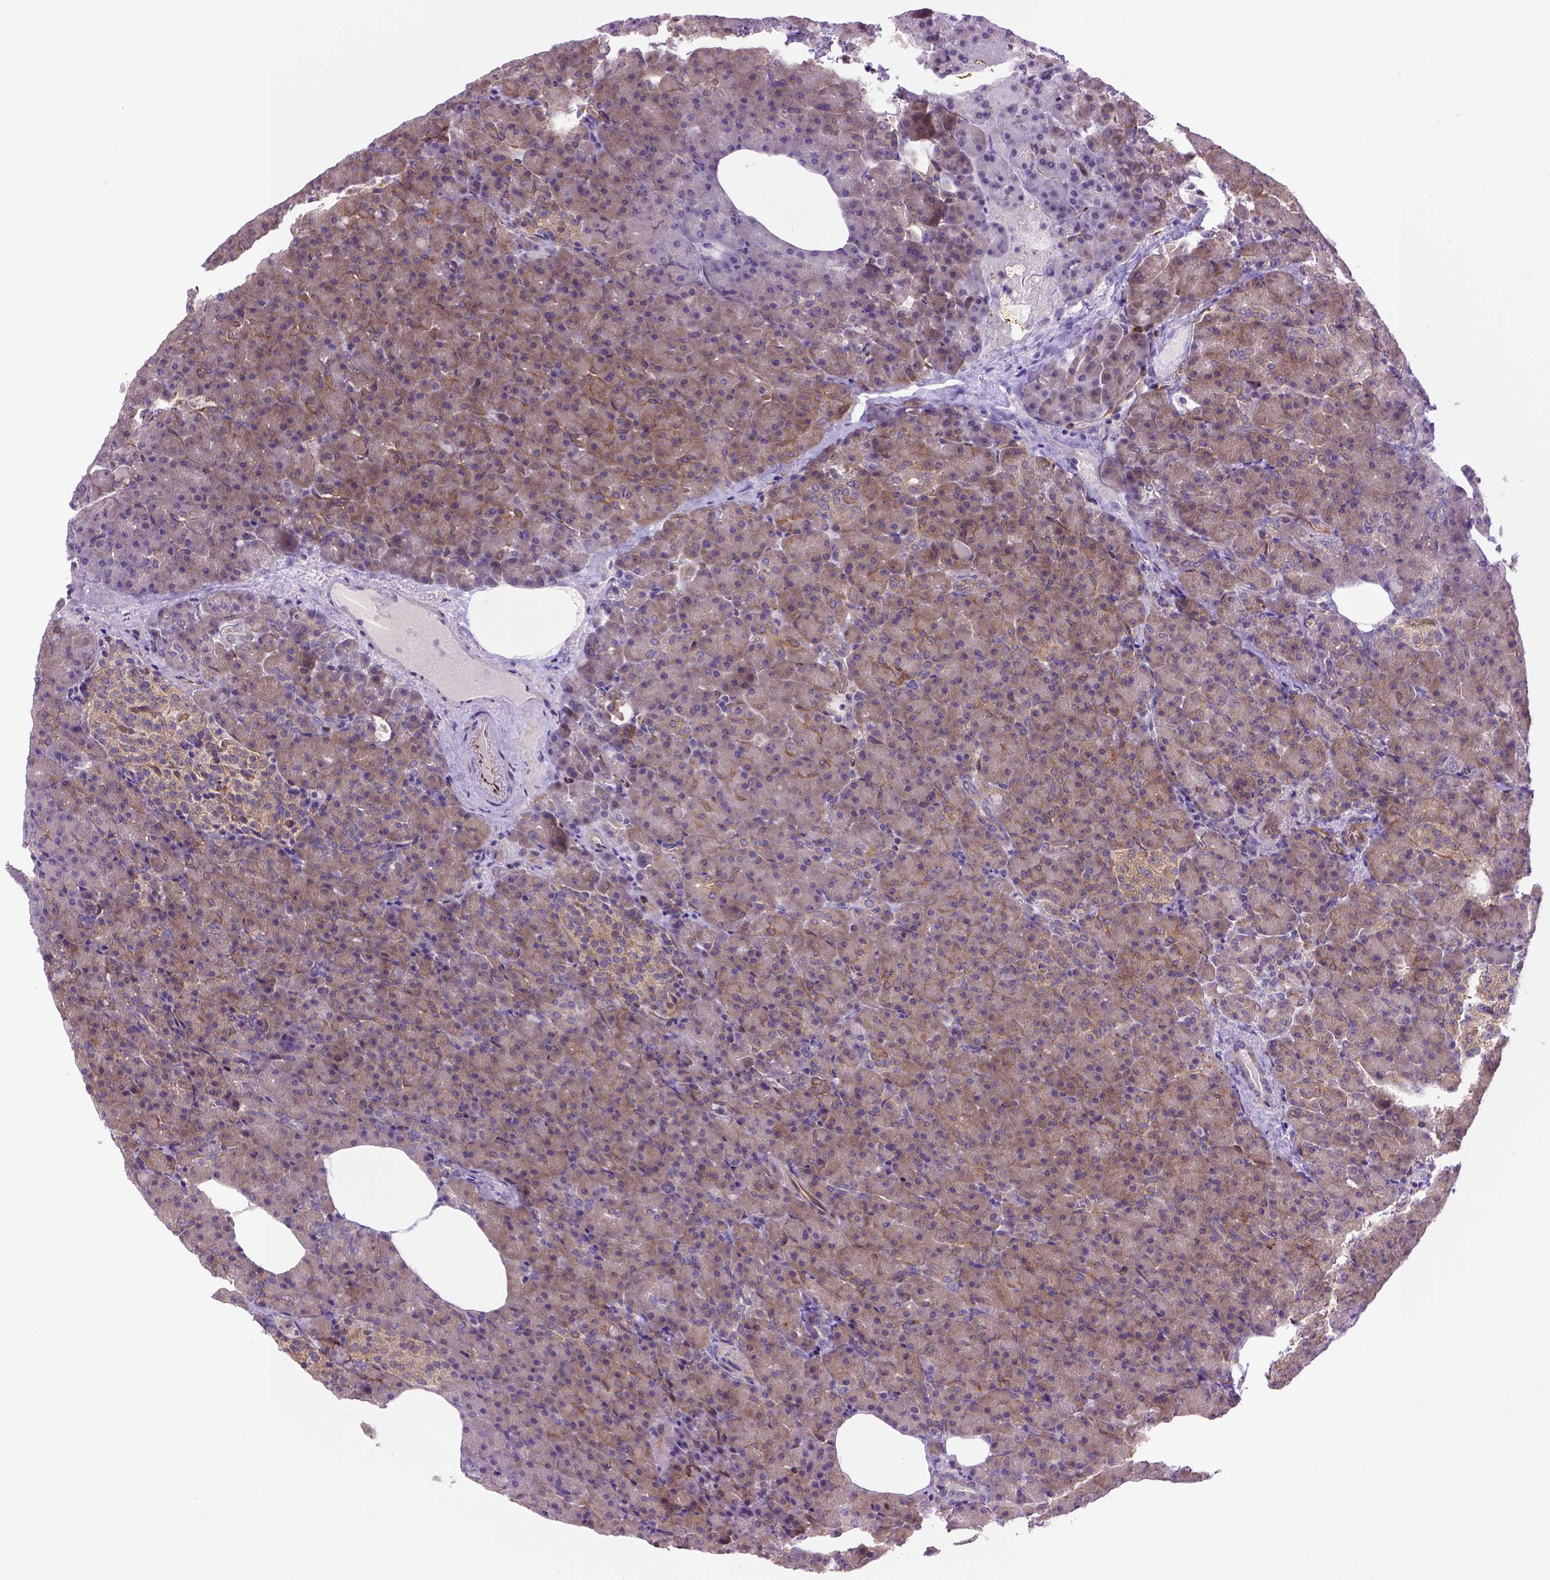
{"staining": {"intensity": "moderate", "quantity": ">75%", "location": "cytoplasmic/membranous"}, "tissue": "pancreas", "cell_type": "Exocrine glandular cells", "image_type": "normal", "snomed": [{"axis": "morphology", "description": "Normal tissue, NOS"}, {"axis": "topography", "description": "Pancreas"}], "caption": "Human pancreas stained with a brown dye shows moderate cytoplasmic/membranous positive positivity in about >75% of exocrine glandular cells.", "gene": "CASKIN2", "patient": {"sex": "female", "age": 74}}